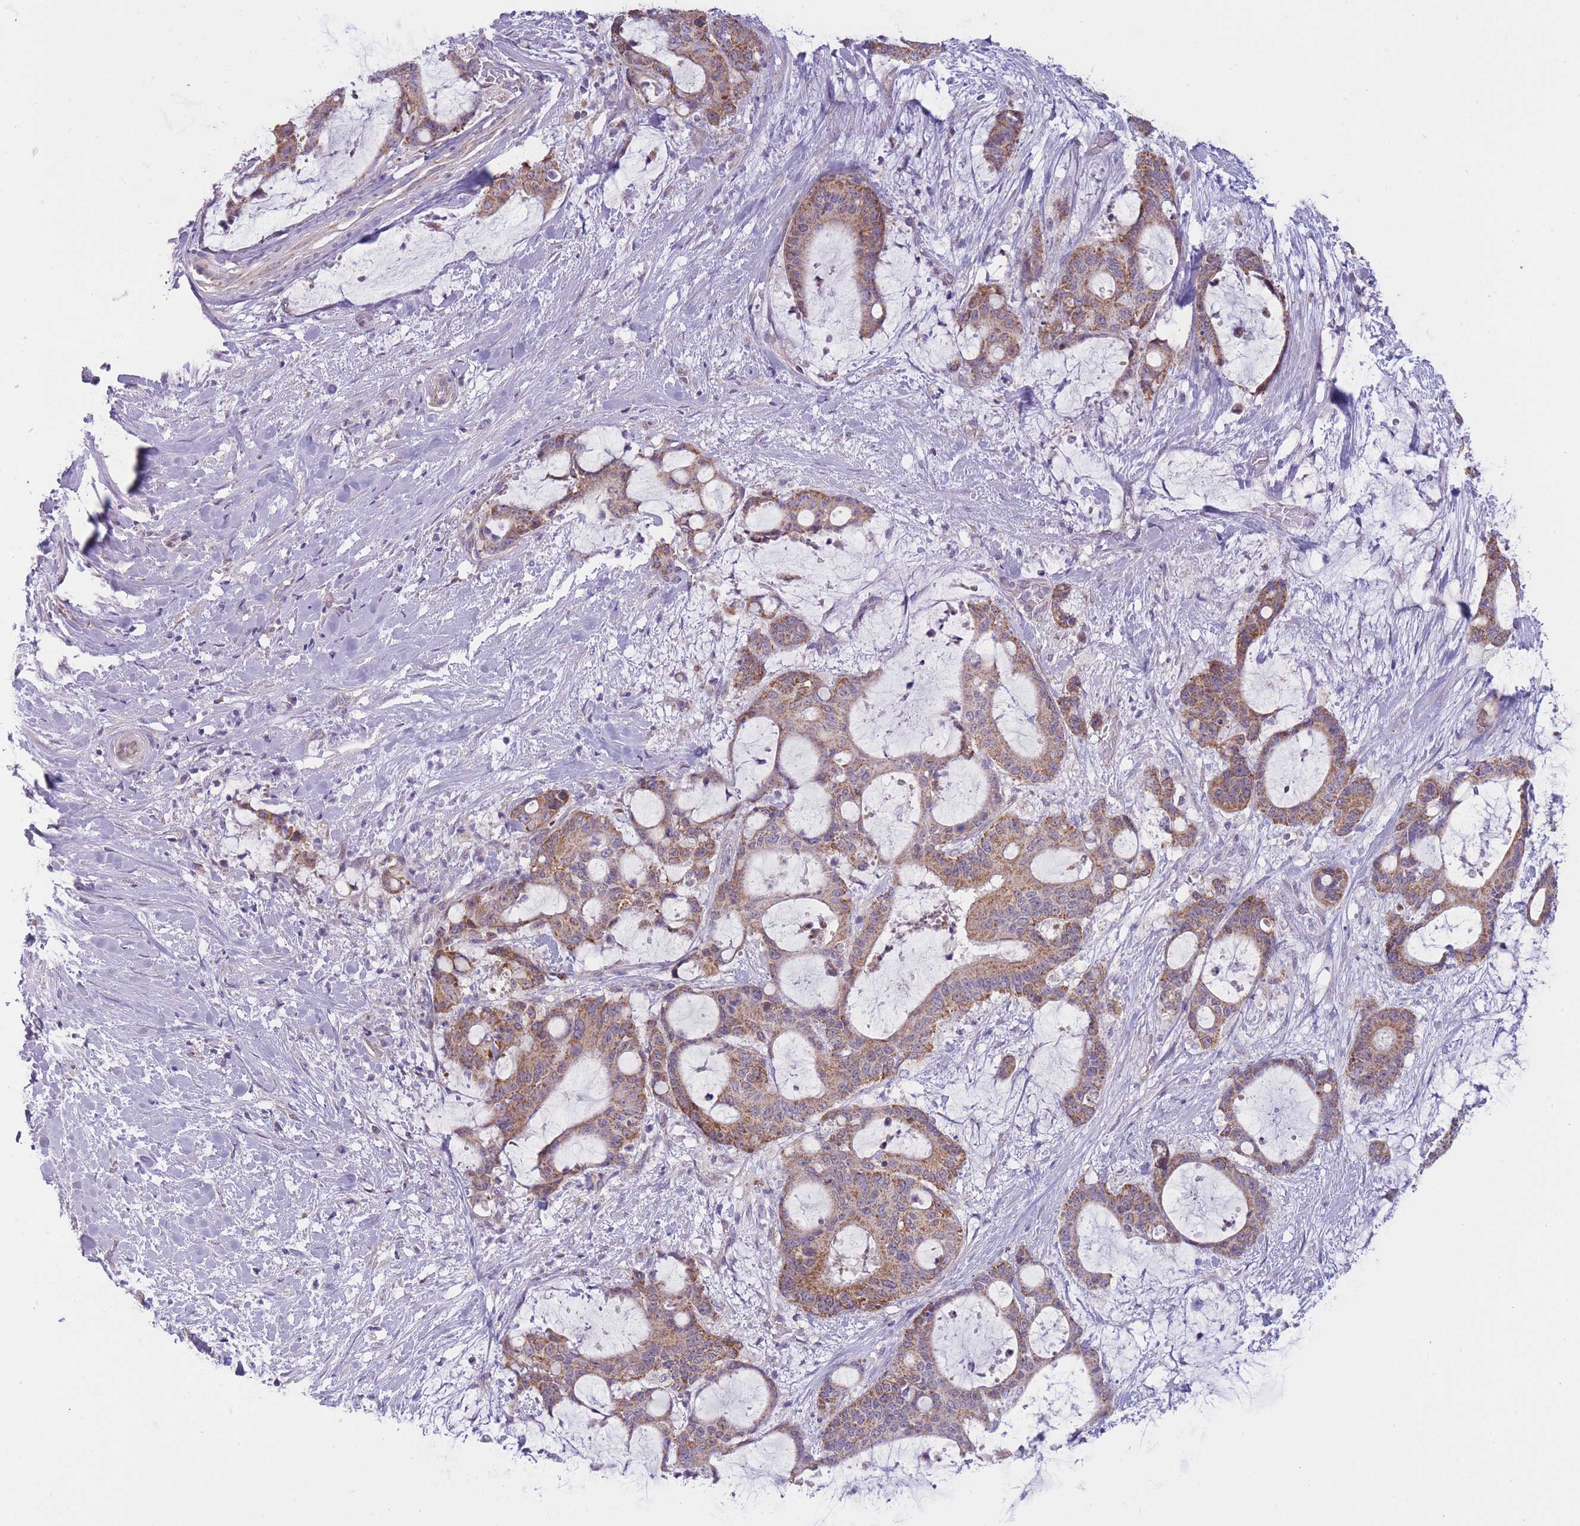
{"staining": {"intensity": "moderate", "quantity": ">75%", "location": "cytoplasmic/membranous"}, "tissue": "liver cancer", "cell_type": "Tumor cells", "image_type": "cancer", "snomed": [{"axis": "morphology", "description": "Normal tissue, NOS"}, {"axis": "morphology", "description": "Cholangiocarcinoma"}, {"axis": "topography", "description": "Liver"}, {"axis": "topography", "description": "Peripheral nerve tissue"}], "caption": "Human liver cancer (cholangiocarcinoma) stained with a protein marker demonstrates moderate staining in tumor cells.", "gene": "MRPS18C", "patient": {"sex": "female", "age": 73}}